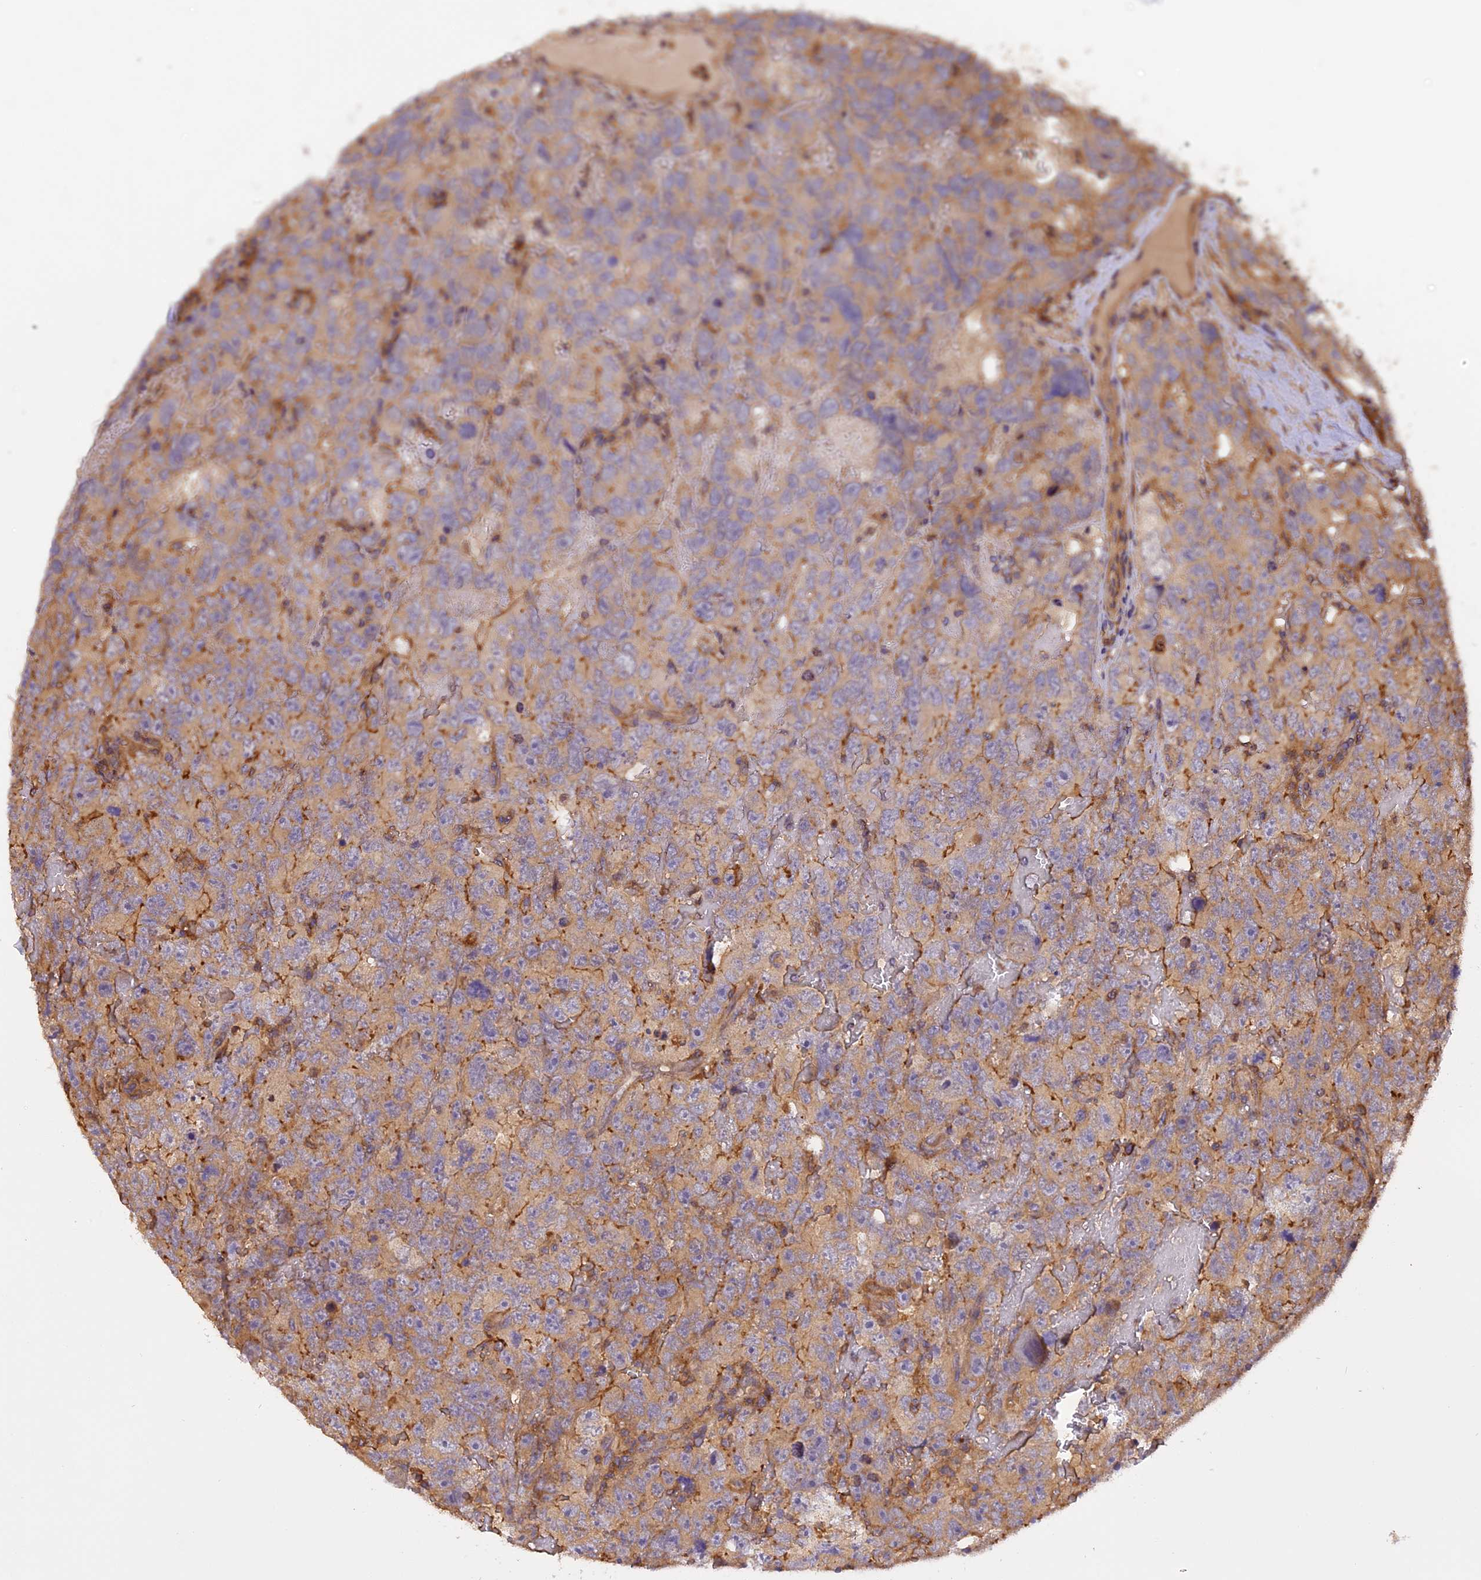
{"staining": {"intensity": "moderate", "quantity": "<25%", "location": "cytoplasmic/membranous"}, "tissue": "testis cancer", "cell_type": "Tumor cells", "image_type": "cancer", "snomed": [{"axis": "morphology", "description": "Carcinoma, Embryonal, NOS"}, {"axis": "topography", "description": "Testis"}], "caption": "Testis cancer (embryonal carcinoma) stained with a protein marker demonstrates moderate staining in tumor cells.", "gene": "STOML1", "patient": {"sex": "male", "age": 45}}